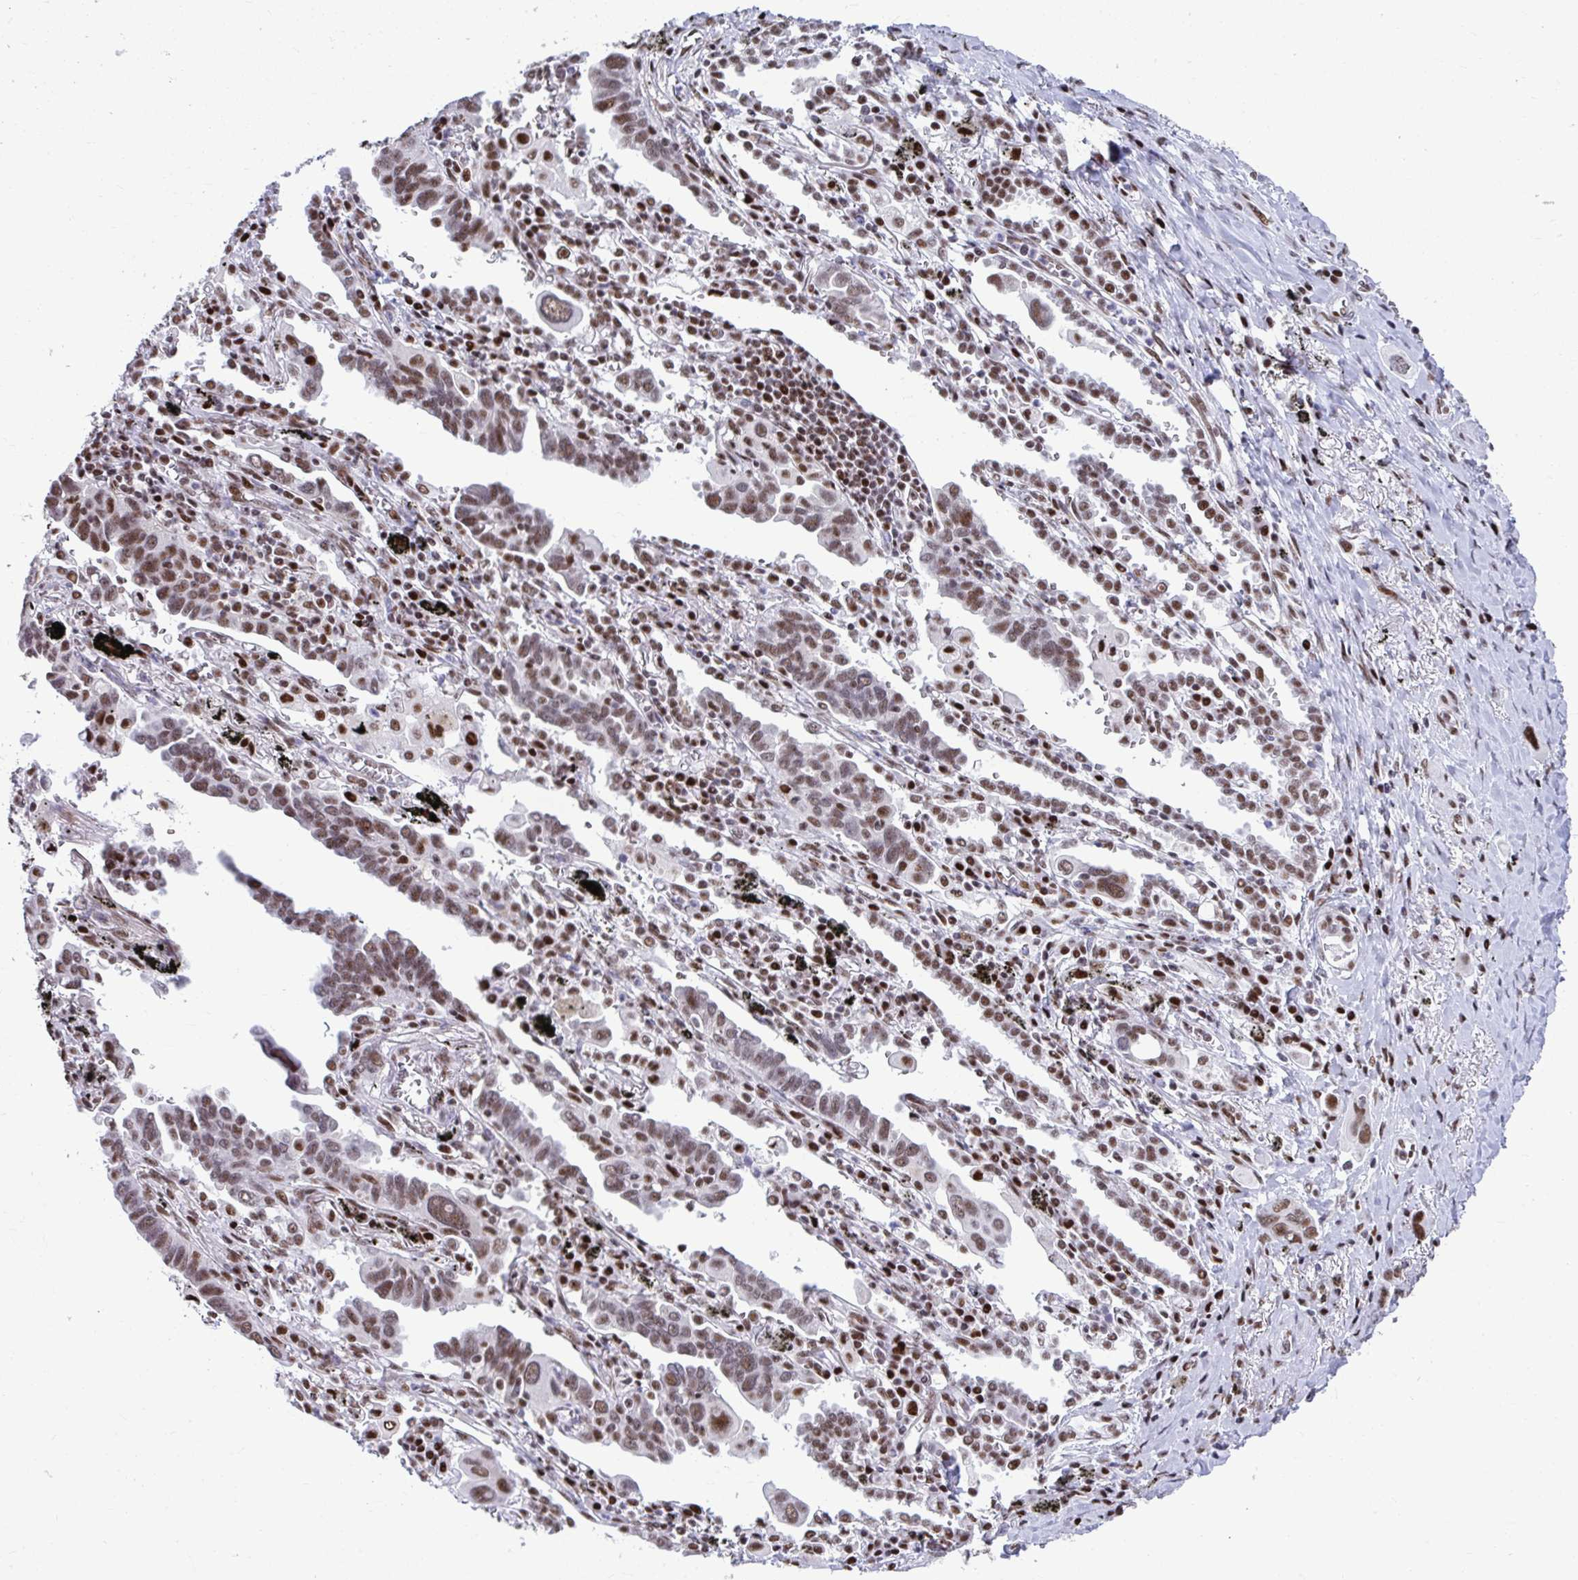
{"staining": {"intensity": "moderate", "quantity": ">75%", "location": "nuclear"}, "tissue": "lung cancer", "cell_type": "Tumor cells", "image_type": "cancer", "snomed": [{"axis": "morphology", "description": "Adenocarcinoma, NOS"}, {"axis": "topography", "description": "Lung"}], "caption": "DAB (3,3'-diaminobenzidine) immunohistochemical staining of human lung adenocarcinoma reveals moderate nuclear protein expression in about >75% of tumor cells. (DAB (3,3'-diaminobenzidine) IHC with brightfield microscopy, high magnification).", "gene": "SLC35C2", "patient": {"sex": "male", "age": 76}}